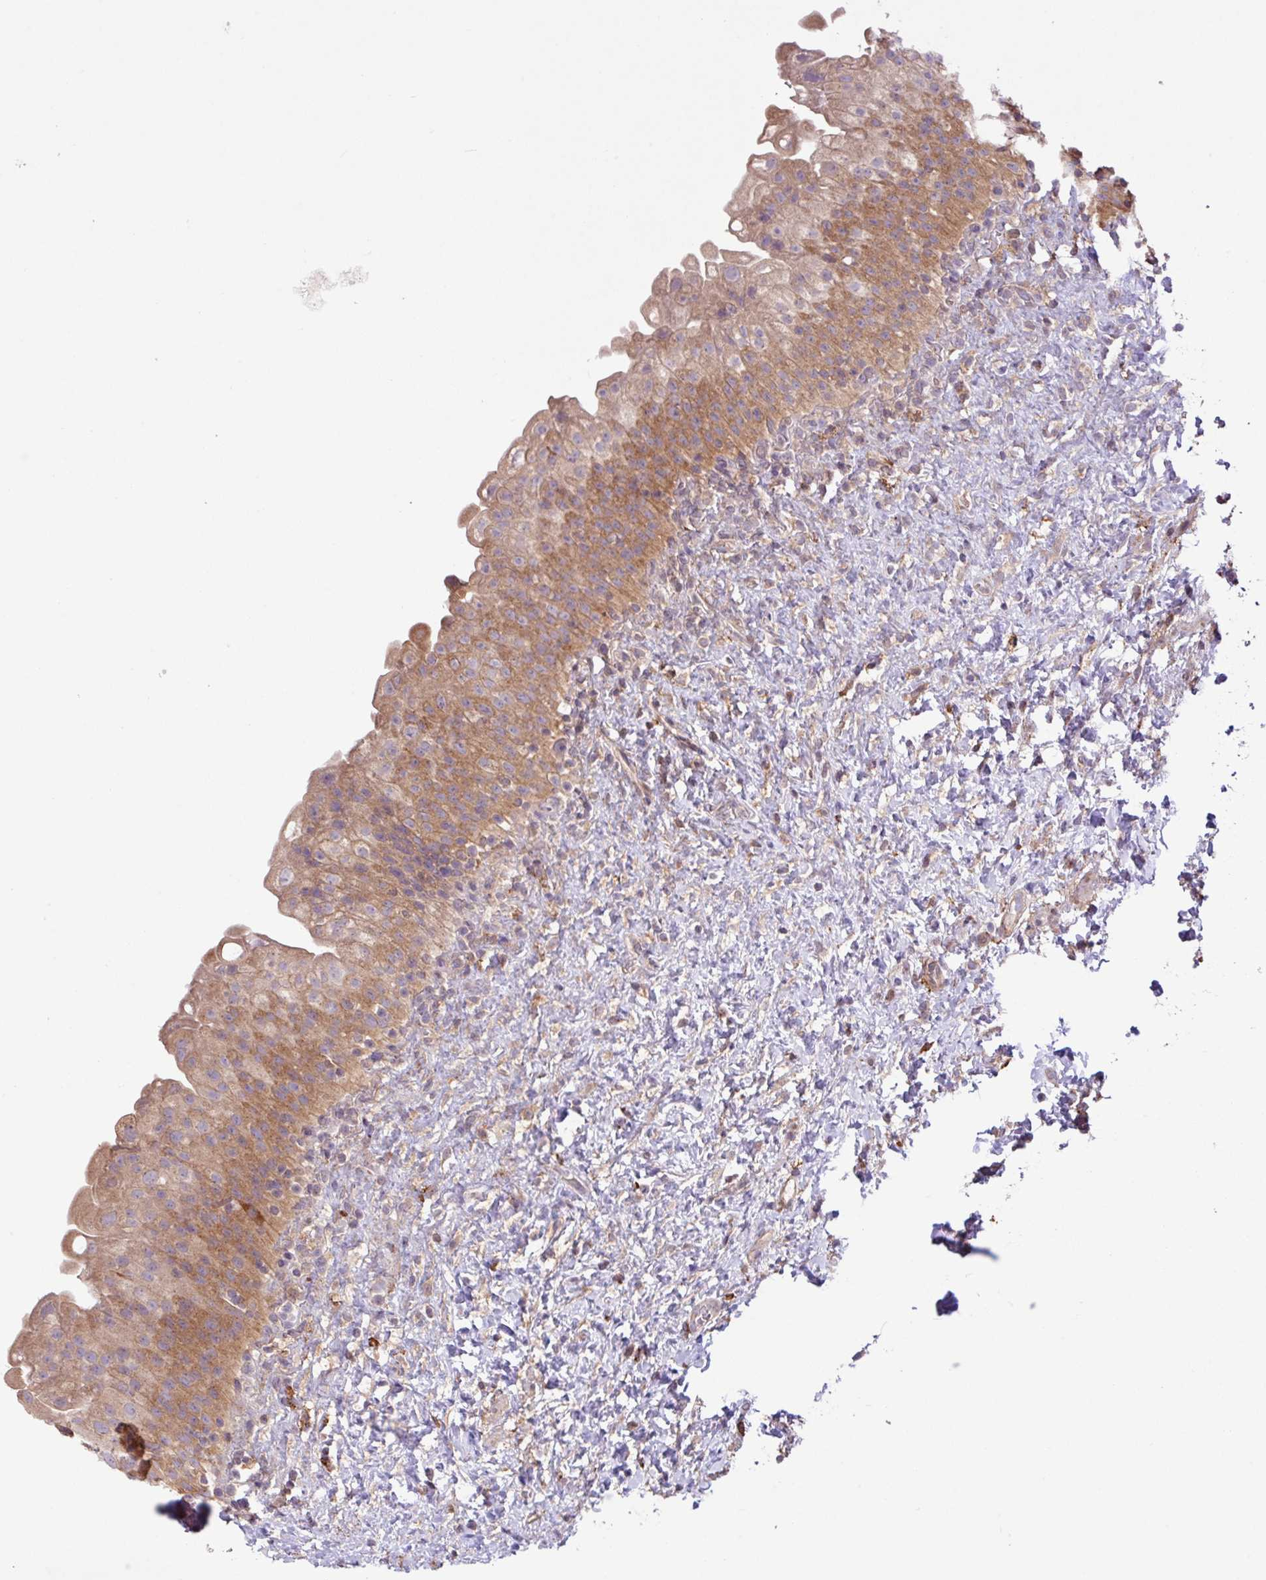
{"staining": {"intensity": "moderate", "quantity": "25%-75%", "location": "cytoplasmic/membranous"}, "tissue": "urinary bladder", "cell_type": "Urothelial cells", "image_type": "normal", "snomed": [{"axis": "morphology", "description": "Normal tissue, NOS"}, {"axis": "topography", "description": "Urinary bladder"}], "caption": "Normal urinary bladder reveals moderate cytoplasmic/membranous expression in about 25%-75% of urothelial cells (brown staining indicates protein expression, while blue staining denotes nuclei)..", "gene": "ARHGEF25", "patient": {"sex": "female", "age": 27}}